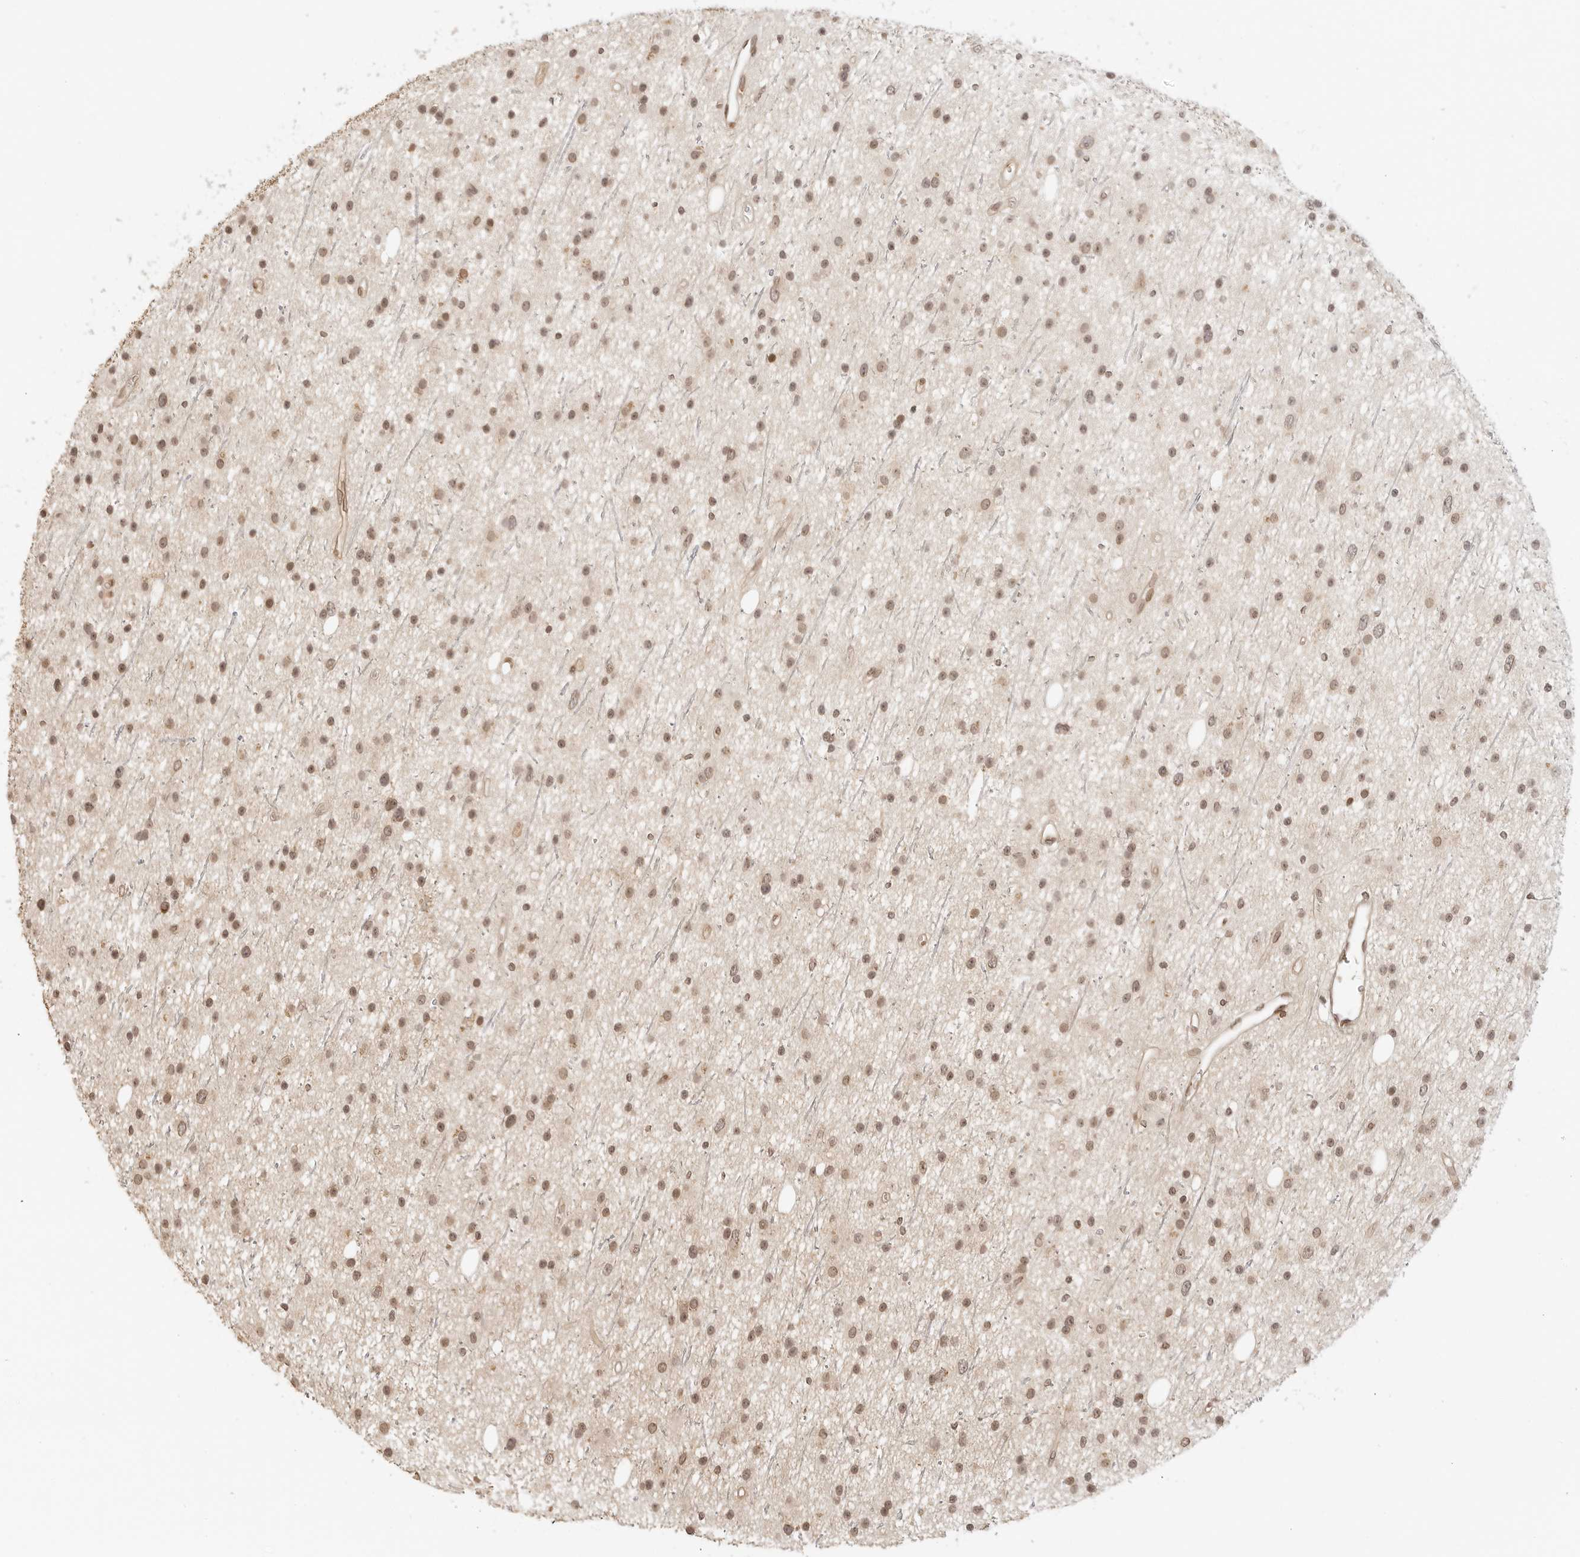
{"staining": {"intensity": "moderate", "quantity": ">75%", "location": "nuclear"}, "tissue": "glioma", "cell_type": "Tumor cells", "image_type": "cancer", "snomed": [{"axis": "morphology", "description": "Glioma, malignant, Low grade"}, {"axis": "topography", "description": "Cerebral cortex"}], "caption": "Immunohistochemical staining of glioma demonstrates medium levels of moderate nuclear positivity in about >75% of tumor cells. (IHC, brightfield microscopy, high magnification).", "gene": "POLH", "patient": {"sex": "female", "age": 39}}